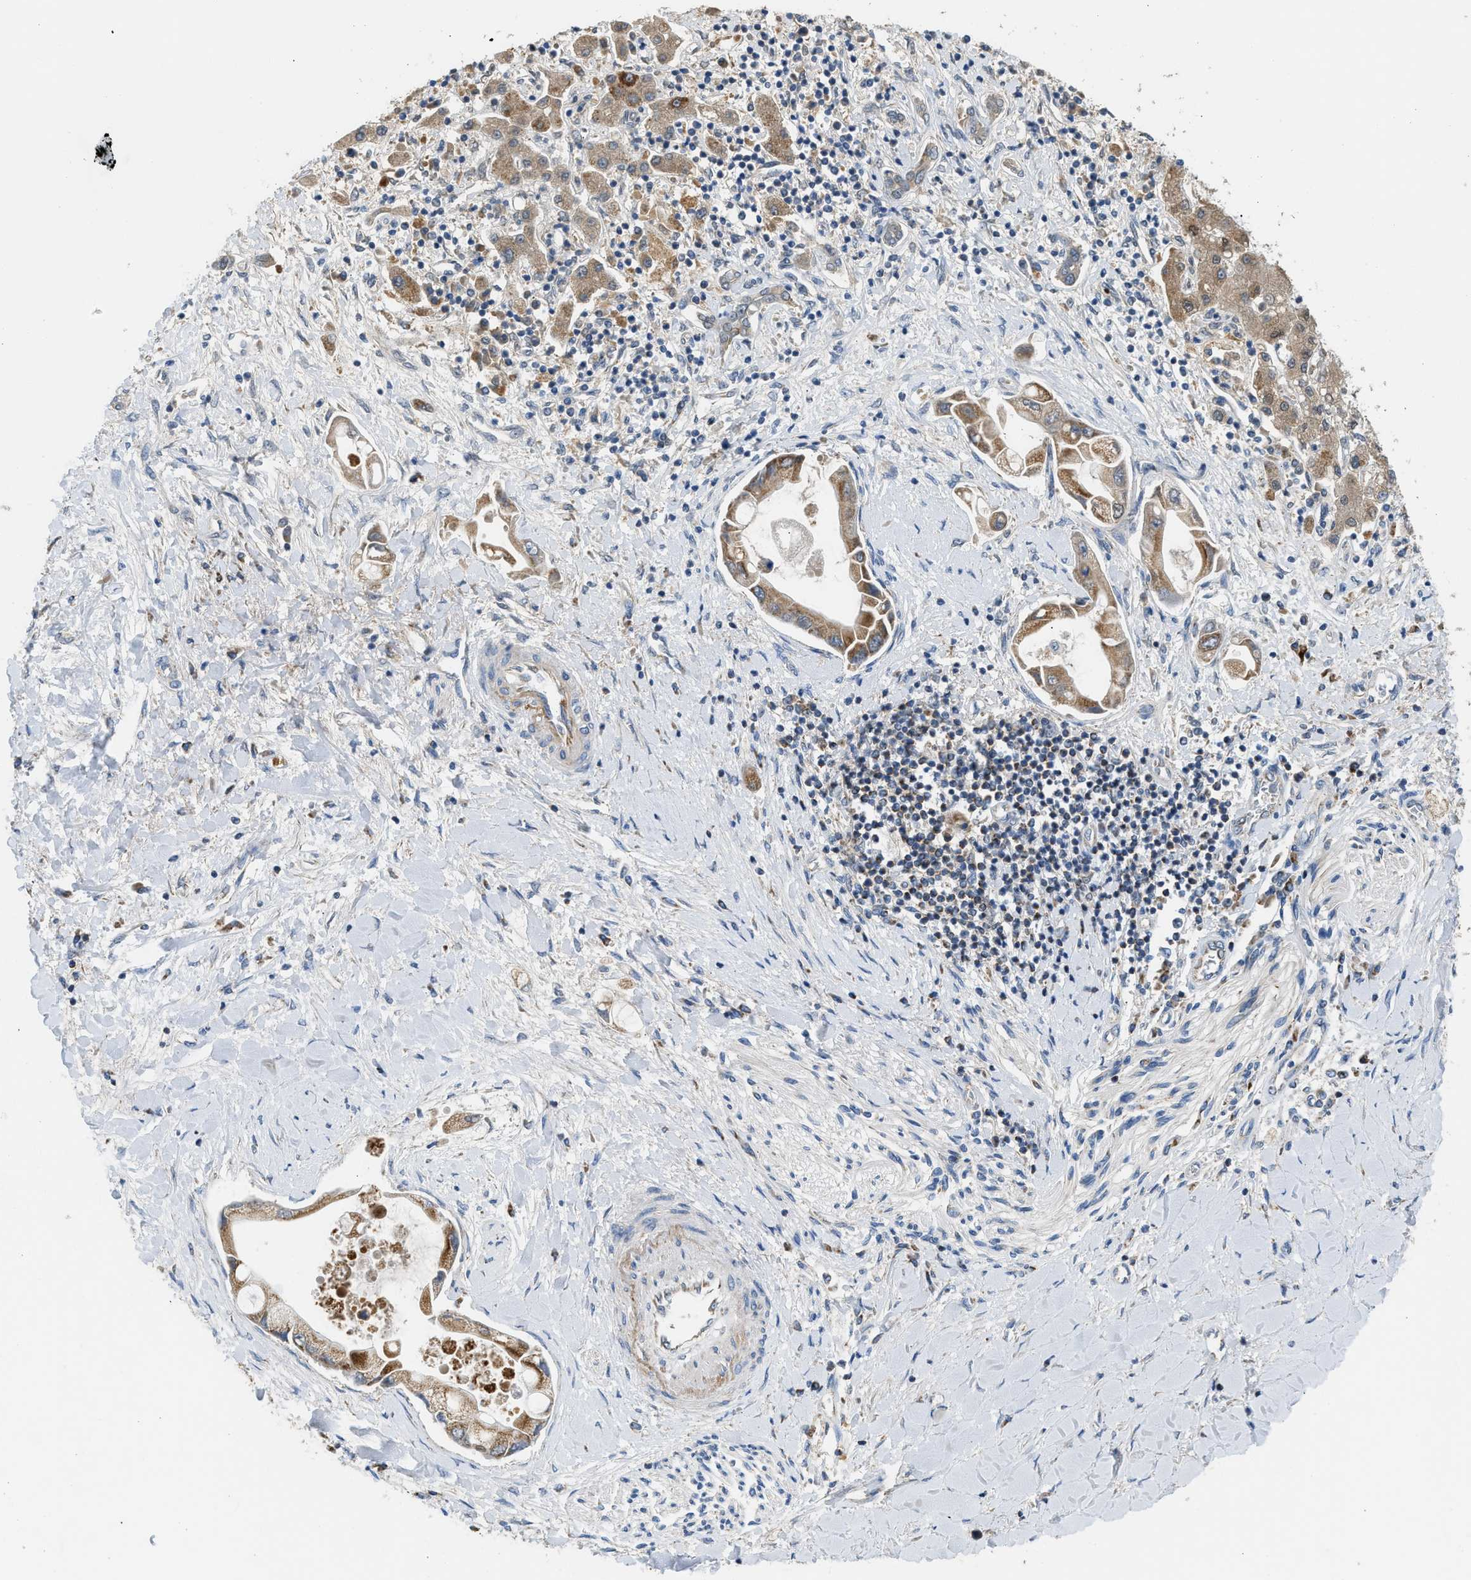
{"staining": {"intensity": "moderate", "quantity": ">75%", "location": "cytoplasmic/membranous"}, "tissue": "liver cancer", "cell_type": "Tumor cells", "image_type": "cancer", "snomed": [{"axis": "morphology", "description": "Cholangiocarcinoma"}, {"axis": "topography", "description": "Liver"}], "caption": "An image of human liver cholangiocarcinoma stained for a protein reveals moderate cytoplasmic/membranous brown staining in tumor cells.", "gene": "GOT2", "patient": {"sex": "male", "age": 50}}